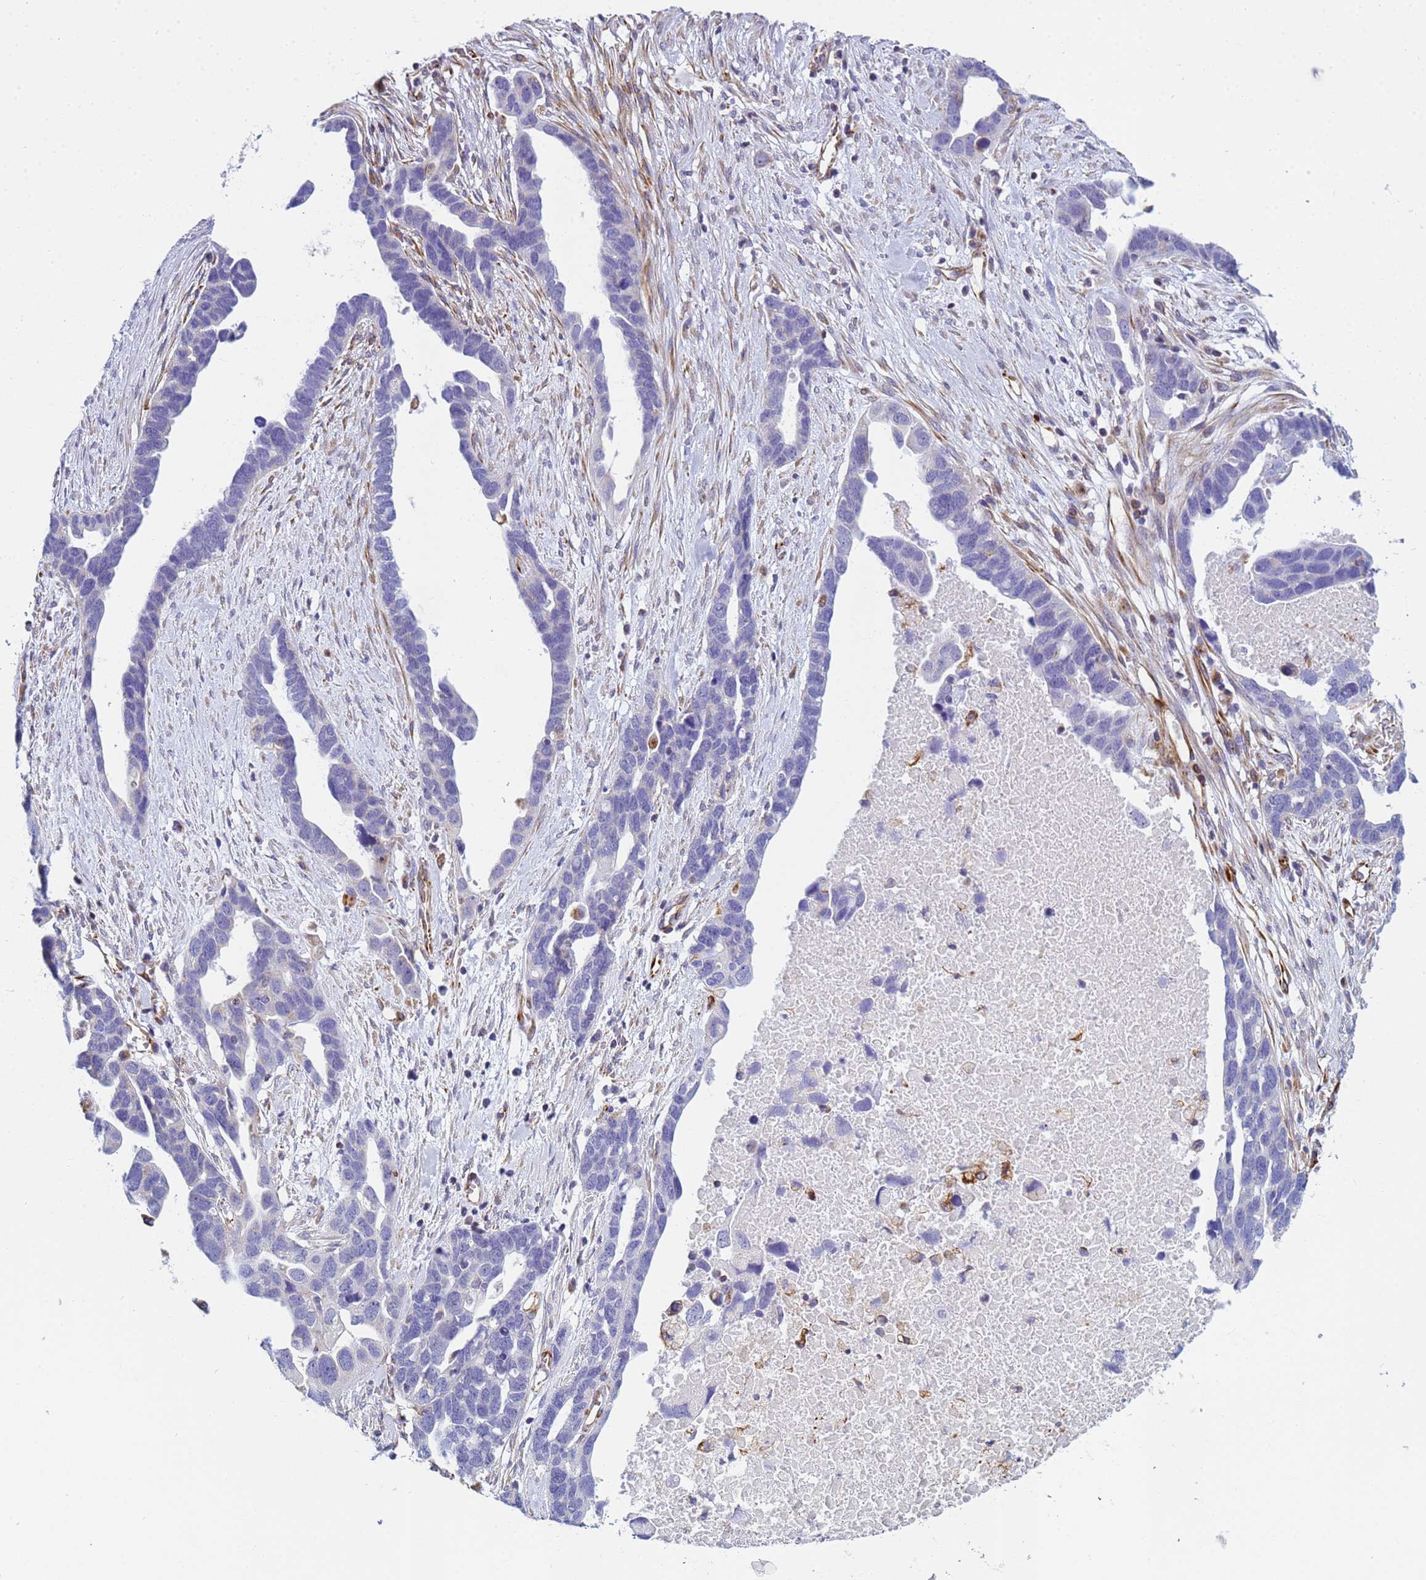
{"staining": {"intensity": "negative", "quantity": "none", "location": "none"}, "tissue": "ovarian cancer", "cell_type": "Tumor cells", "image_type": "cancer", "snomed": [{"axis": "morphology", "description": "Cystadenocarcinoma, serous, NOS"}, {"axis": "topography", "description": "Ovary"}], "caption": "Tumor cells are negative for protein expression in human ovarian cancer. (DAB IHC with hematoxylin counter stain).", "gene": "UBXN2B", "patient": {"sex": "female", "age": 54}}